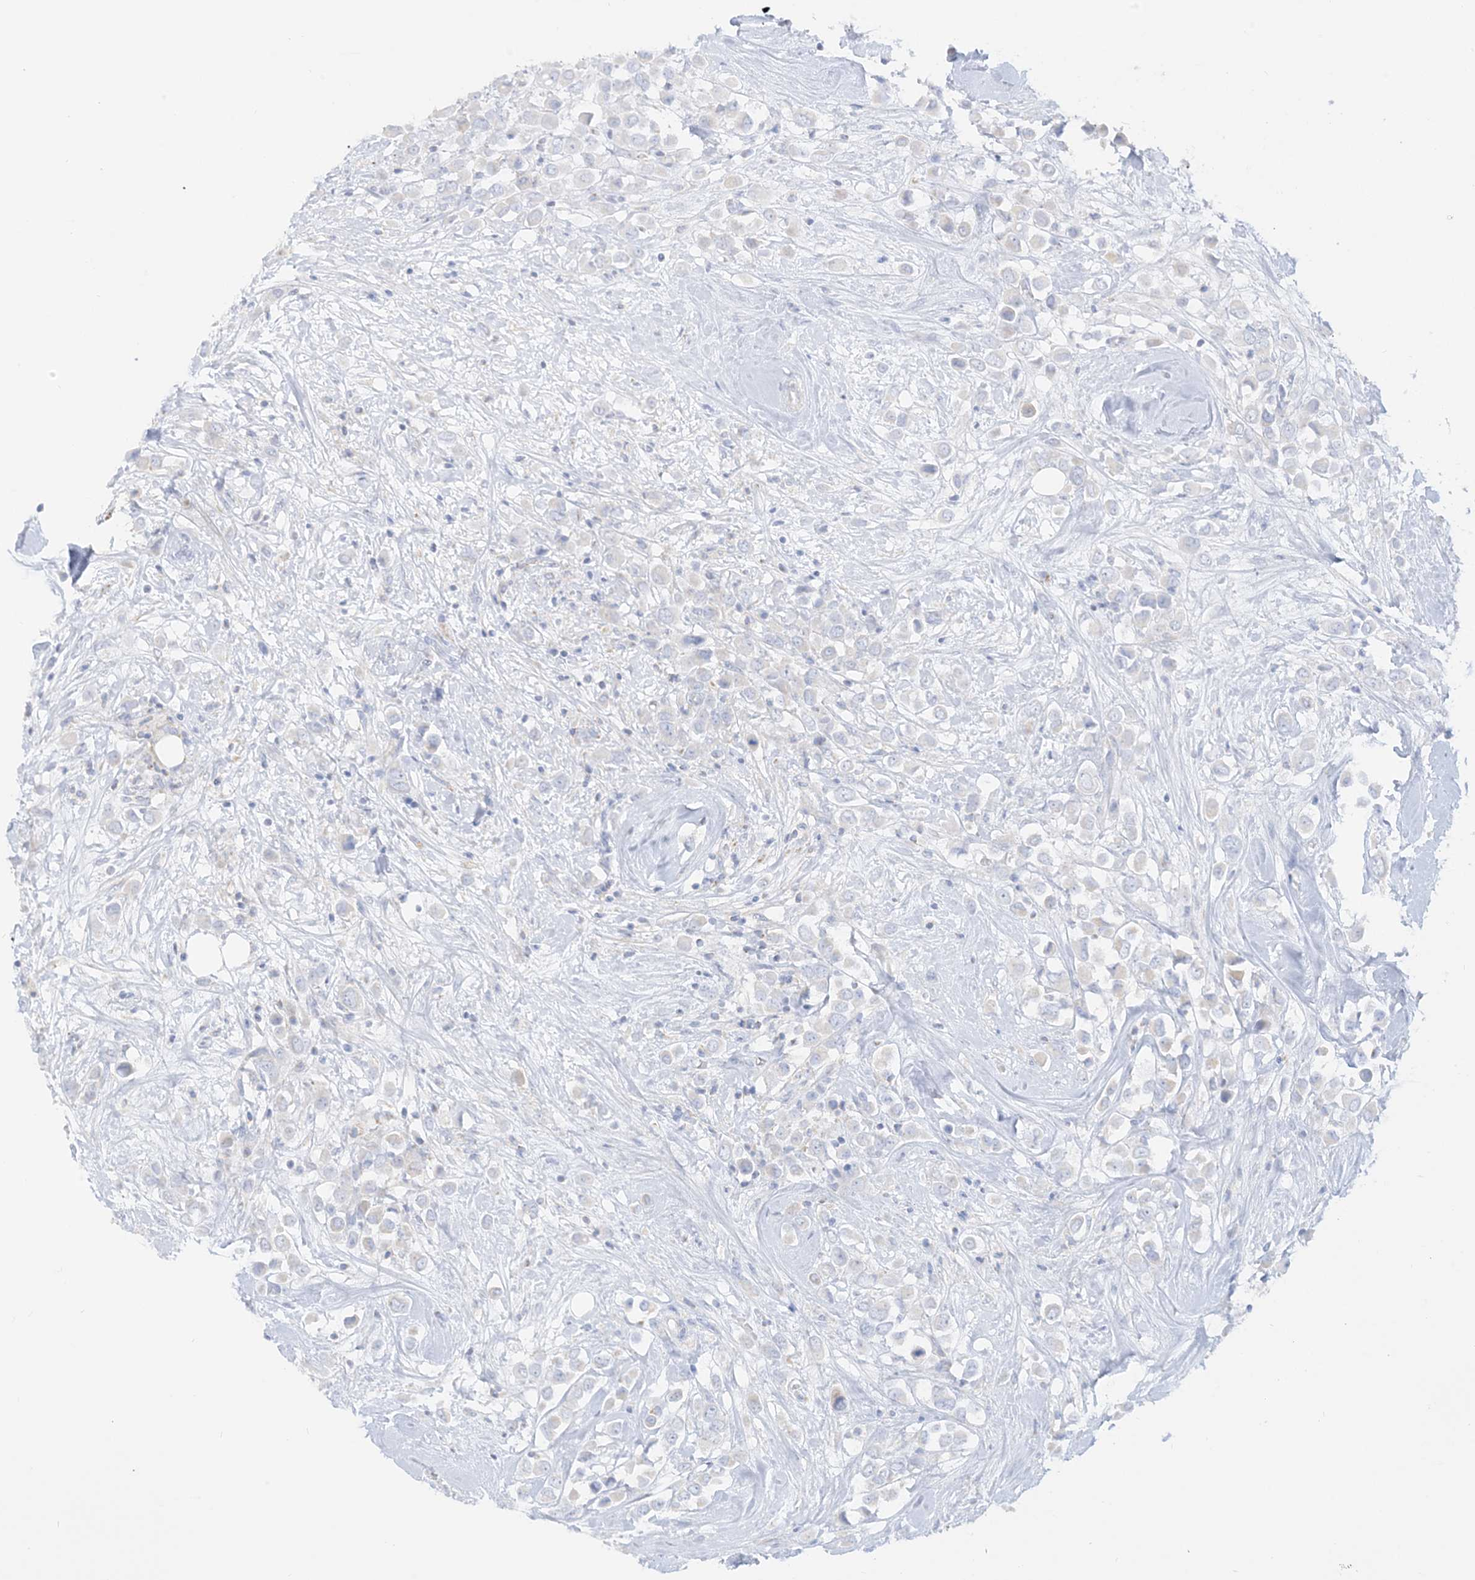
{"staining": {"intensity": "negative", "quantity": "none", "location": "none"}, "tissue": "breast cancer", "cell_type": "Tumor cells", "image_type": "cancer", "snomed": [{"axis": "morphology", "description": "Duct carcinoma"}, {"axis": "topography", "description": "Breast"}], "caption": "Breast cancer (invasive ductal carcinoma) was stained to show a protein in brown. There is no significant expression in tumor cells.", "gene": "SLC26A3", "patient": {"sex": "female", "age": 61}}